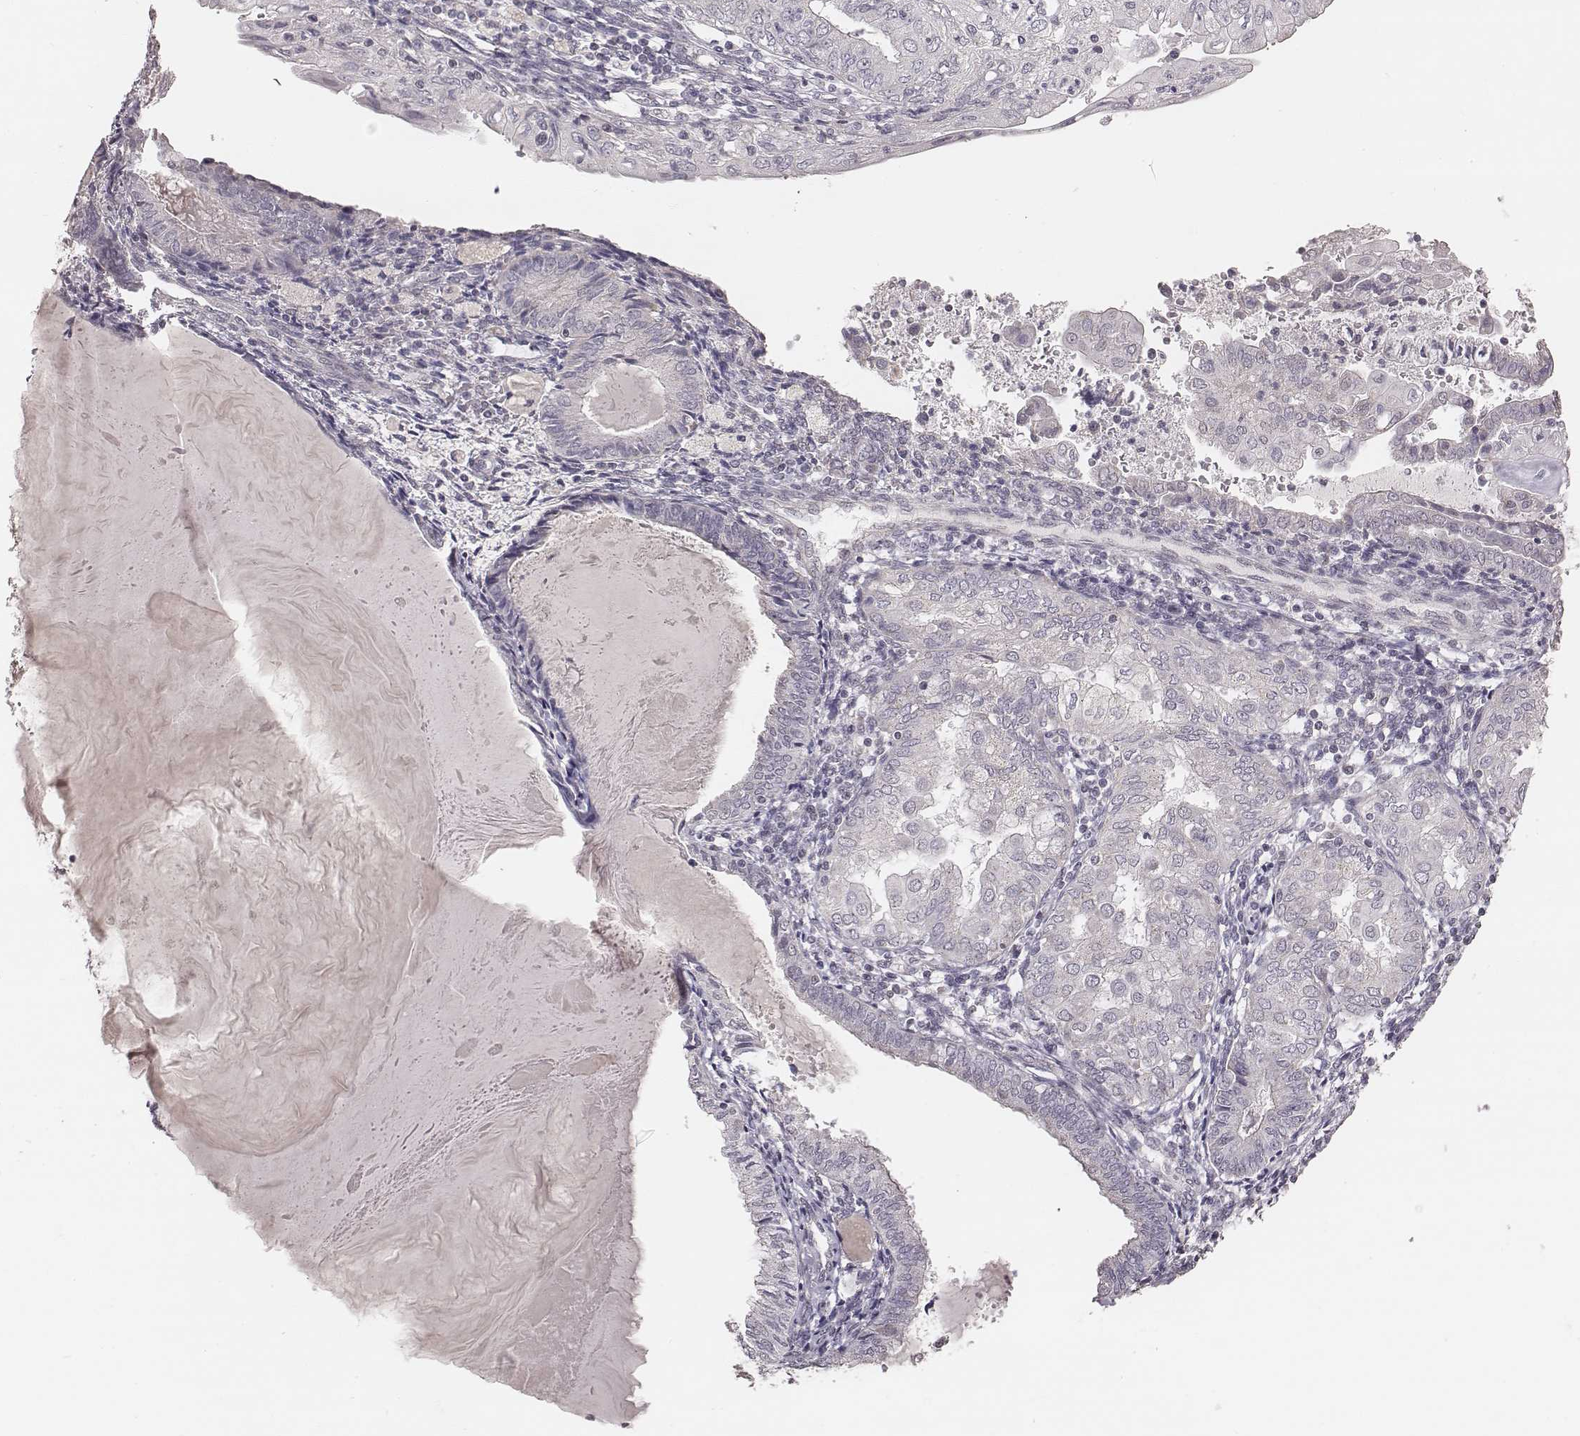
{"staining": {"intensity": "negative", "quantity": "none", "location": "none"}, "tissue": "endometrial cancer", "cell_type": "Tumor cells", "image_type": "cancer", "snomed": [{"axis": "morphology", "description": "Adenocarcinoma, NOS"}, {"axis": "topography", "description": "Endometrium"}], "caption": "Photomicrograph shows no significant protein positivity in tumor cells of endometrial cancer.", "gene": "SLC7A4", "patient": {"sex": "female", "age": 68}}